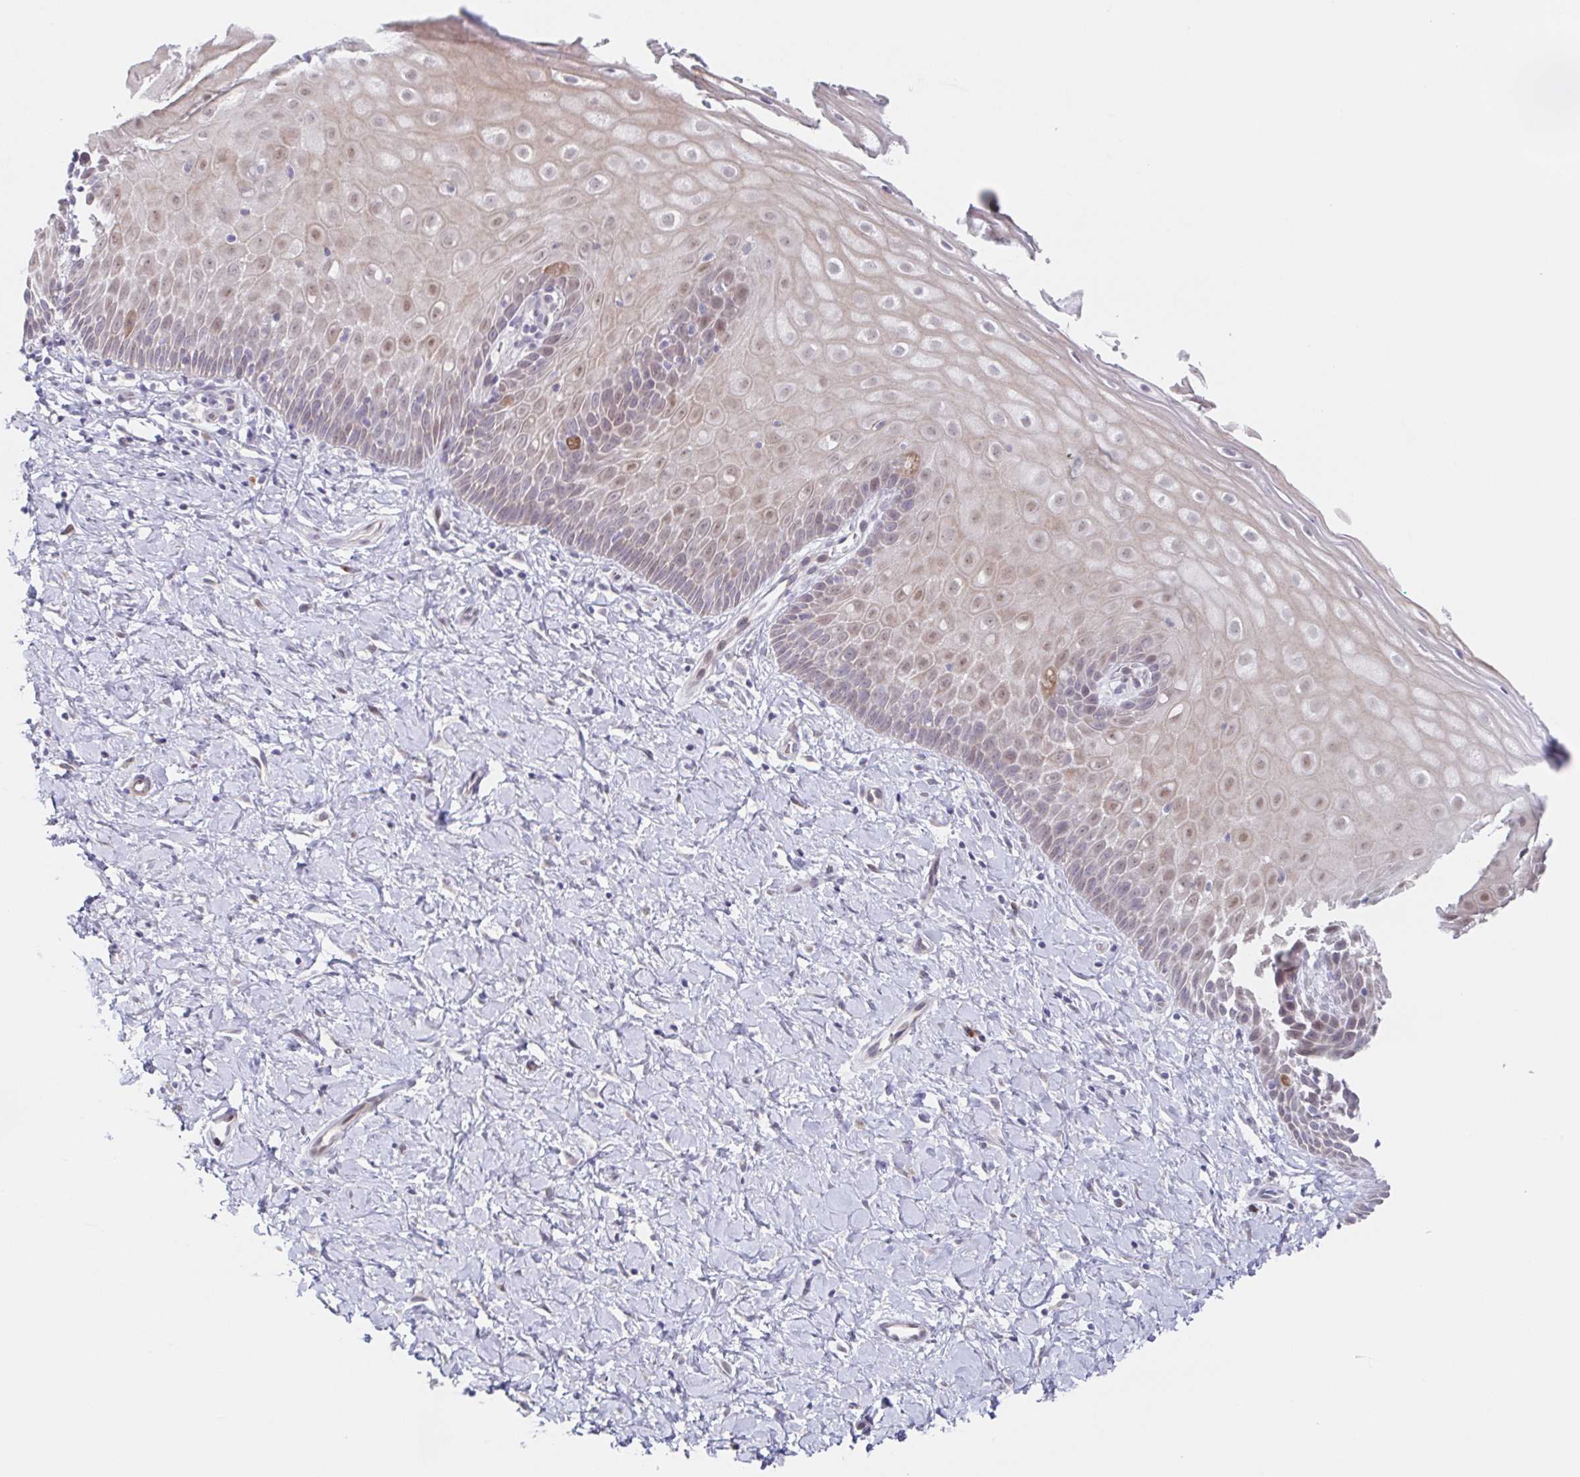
{"staining": {"intensity": "negative", "quantity": "none", "location": "none"}, "tissue": "cervix", "cell_type": "Glandular cells", "image_type": "normal", "snomed": [{"axis": "morphology", "description": "Normal tissue, NOS"}, {"axis": "topography", "description": "Cervix"}], "caption": "Immunohistochemical staining of normal human cervix demonstrates no significant staining in glandular cells. (Stains: DAB (3,3'-diaminobenzidine) immunohistochemistry with hematoxylin counter stain, Microscopy: brightfield microscopy at high magnification).", "gene": "POU2F3", "patient": {"sex": "female", "age": 37}}